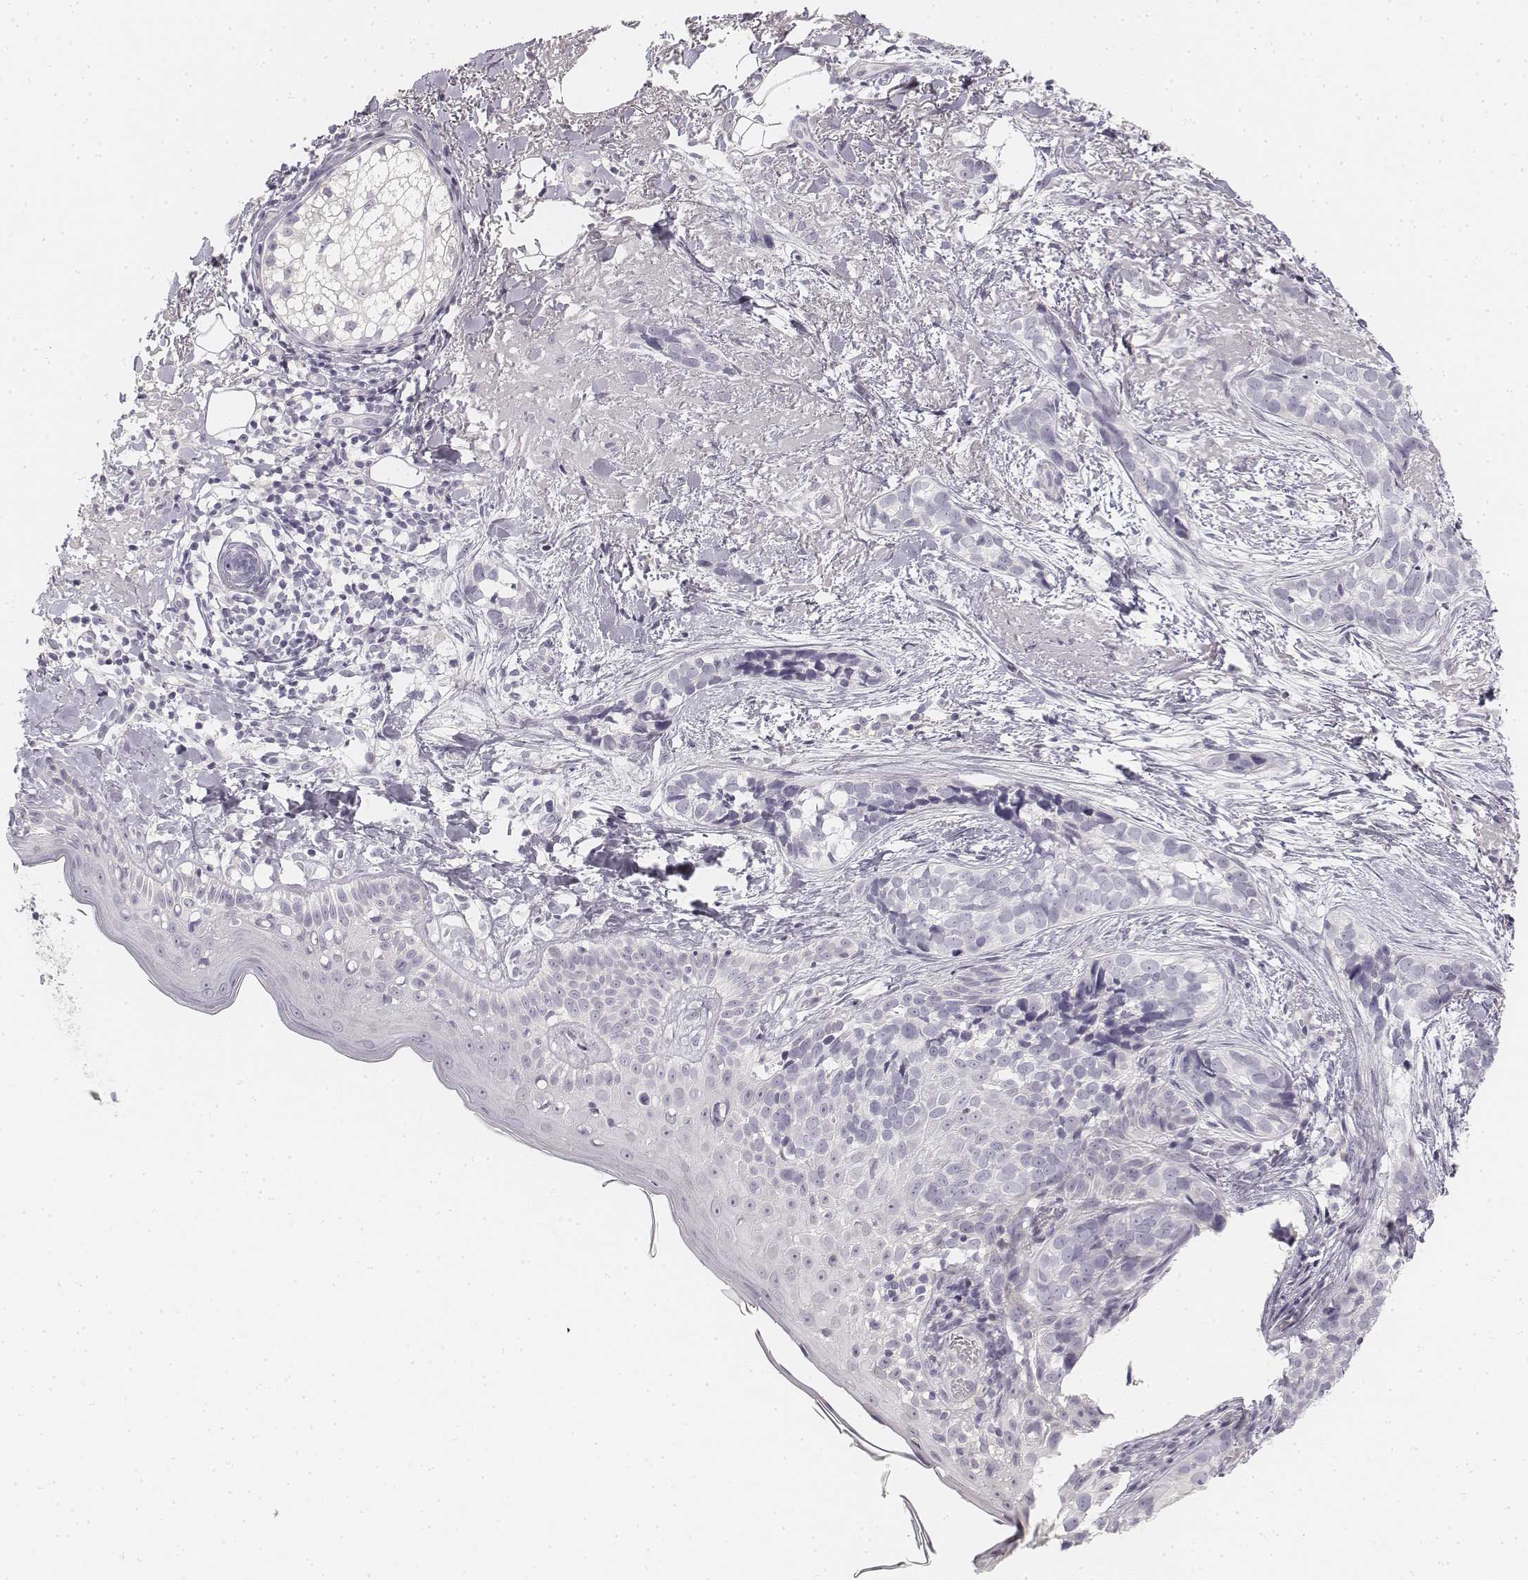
{"staining": {"intensity": "negative", "quantity": "none", "location": "none"}, "tissue": "skin cancer", "cell_type": "Tumor cells", "image_type": "cancer", "snomed": [{"axis": "morphology", "description": "Basal cell carcinoma"}, {"axis": "topography", "description": "Skin"}], "caption": "This is a histopathology image of immunohistochemistry (IHC) staining of skin basal cell carcinoma, which shows no staining in tumor cells. The staining is performed using DAB brown chromogen with nuclei counter-stained in using hematoxylin.", "gene": "DSG4", "patient": {"sex": "male", "age": 87}}